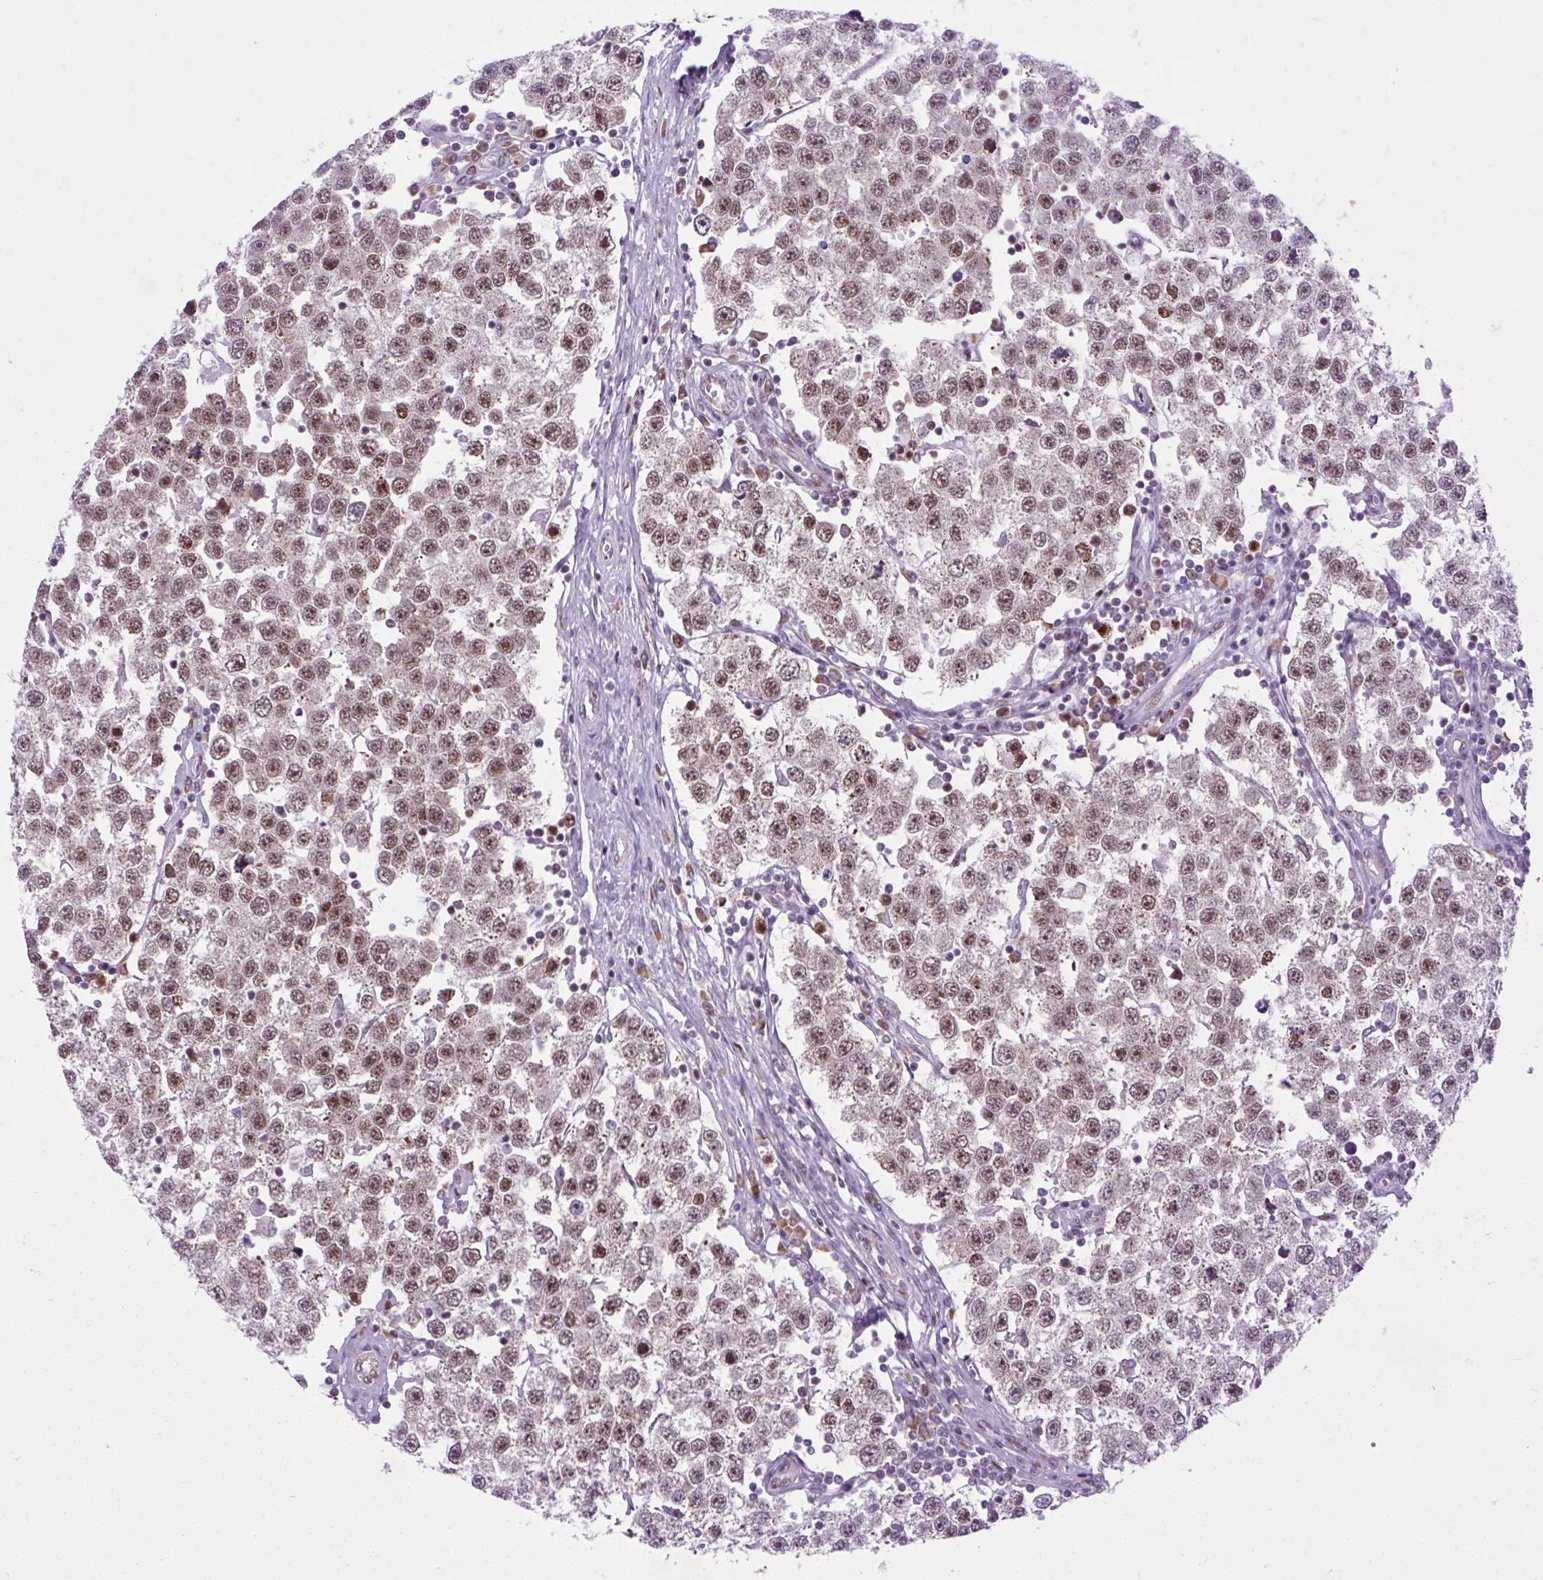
{"staining": {"intensity": "moderate", "quantity": ">75%", "location": "nuclear"}, "tissue": "testis cancer", "cell_type": "Tumor cells", "image_type": "cancer", "snomed": [{"axis": "morphology", "description": "Seminoma, NOS"}, {"axis": "topography", "description": "Testis"}], "caption": "Immunohistochemistry (IHC) micrograph of human testis seminoma stained for a protein (brown), which displays medium levels of moderate nuclear expression in approximately >75% of tumor cells.", "gene": "CLK2", "patient": {"sex": "male", "age": 34}}